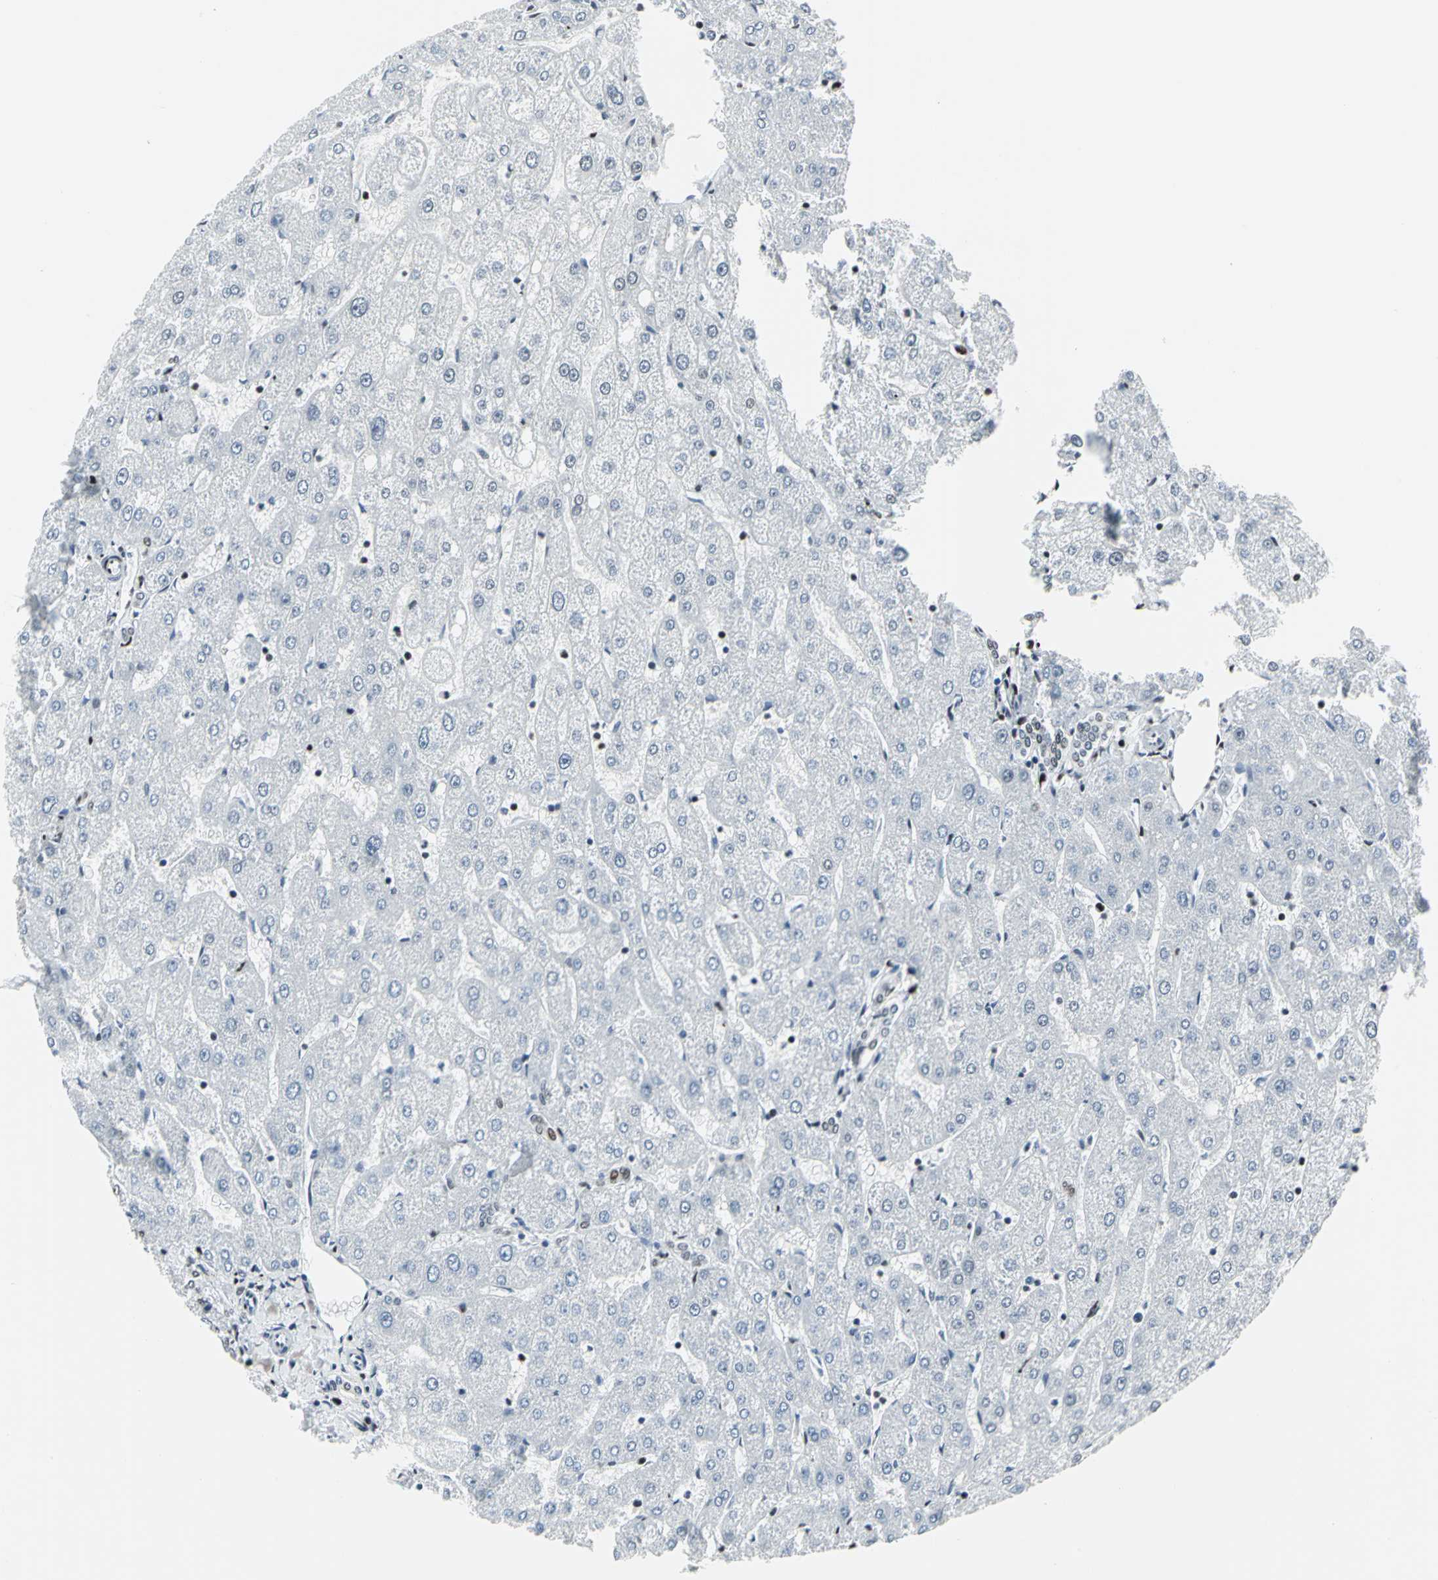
{"staining": {"intensity": "negative", "quantity": "none", "location": "none"}, "tissue": "liver", "cell_type": "Cholangiocytes", "image_type": "normal", "snomed": [{"axis": "morphology", "description": "Normal tissue, NOS"}, {"axis": "topography", "description": "Liver"}], "caption": "IHC image of unremarkable liver: human liver stained with DAB exhibits no significant protein positivity in cholangiocytes.", "gene": "HDAC2", "patient": {"sex": "male", "age": 67}}